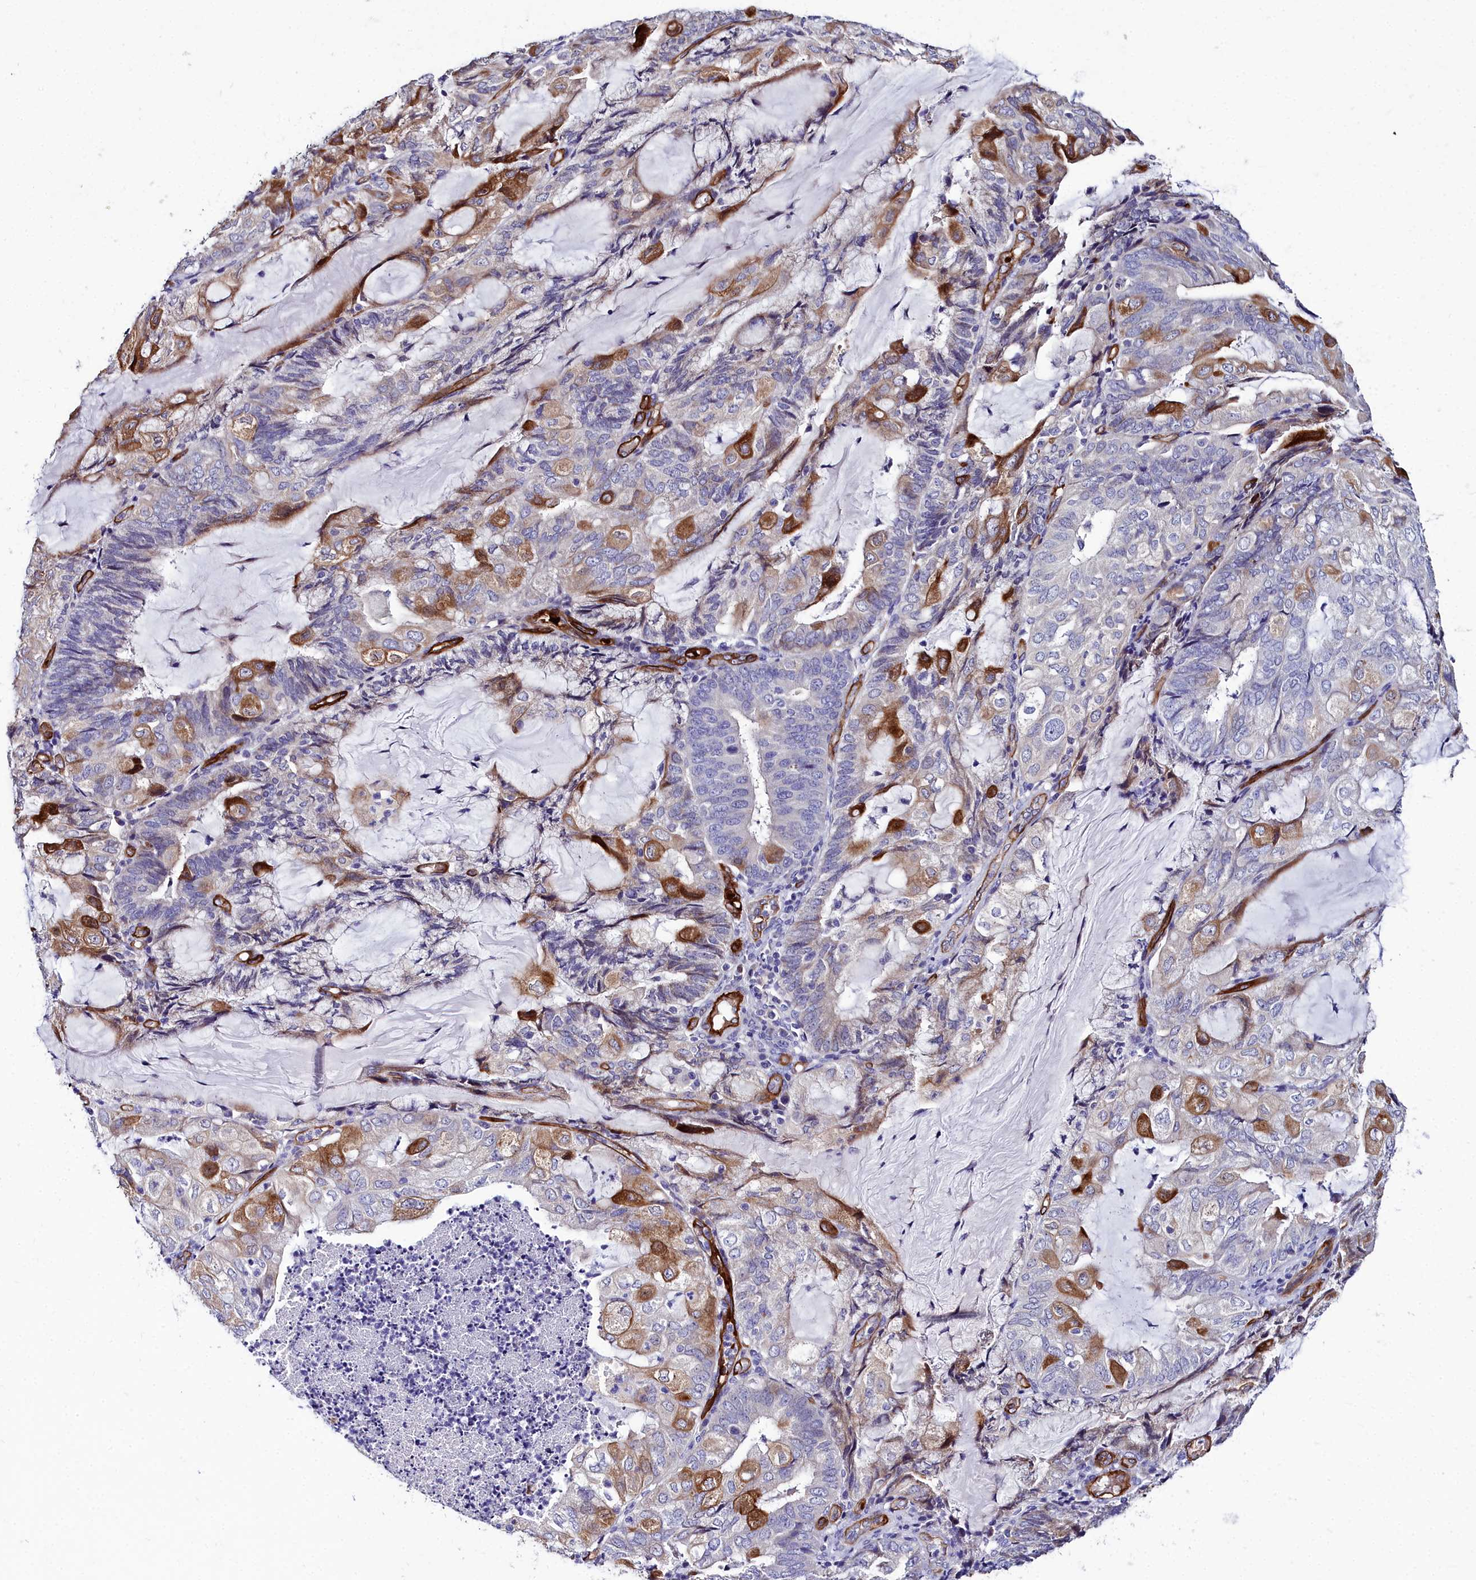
{"staining": {"intensity": "strong", "quantity": "<25%", "location": "cytoplasmic/membranous"}, "tissue": "endometrial cancer", "cell_type": "Tumor cells", "image_type": "cancer", "snomed": [{"axis": "morphology", "description": "Adenocarcinoma, NOS"}, {"axis": "topography", "description": "Endometrium"}], "caption": "Immunohistochemical staining of endometrial cancer displays strong cytoplasmic/membranous protein staining in approximately <25% of tumor cells.", "gene": "CYP4F11", "patient": {"sex": "female", "age": 81}}